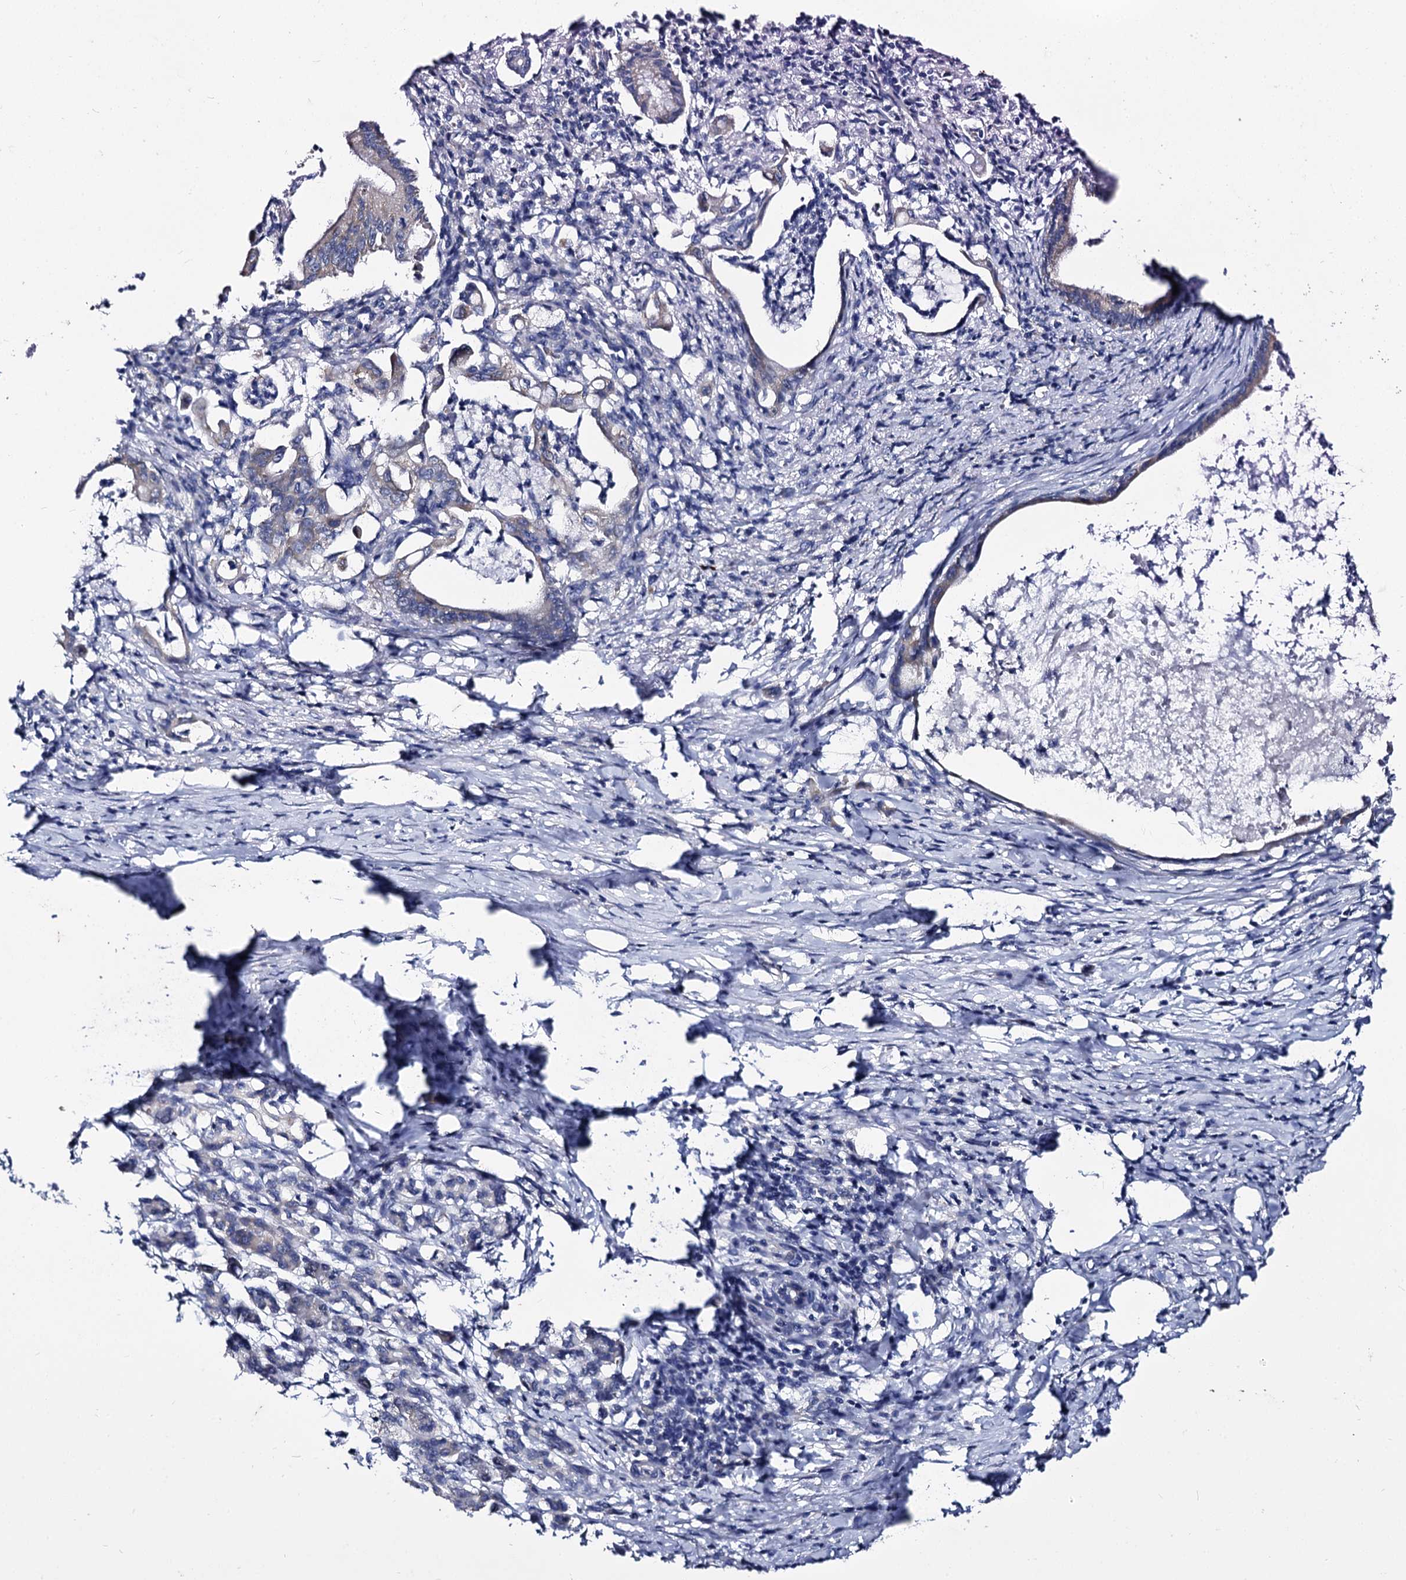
{"staining": {"intensity": "negative", "quantity": "none", "location": "none"}, "tissue": "pancreatic cancer", "cell_type": "Tumor cells", "image_type": "cancer", "snomed": [{"axis": "morphology", "description": "Adenocarcinoma, NOS"}, {"axis": "topography", "description": "Pancreas"}], "caption": "Adenocarcinoma (pancreatic) was stained to show a protein in brown. There is no significant positivity in tumor cells.", "gene": "PANX2", "patient": {"sex": "female", "age": 55}}